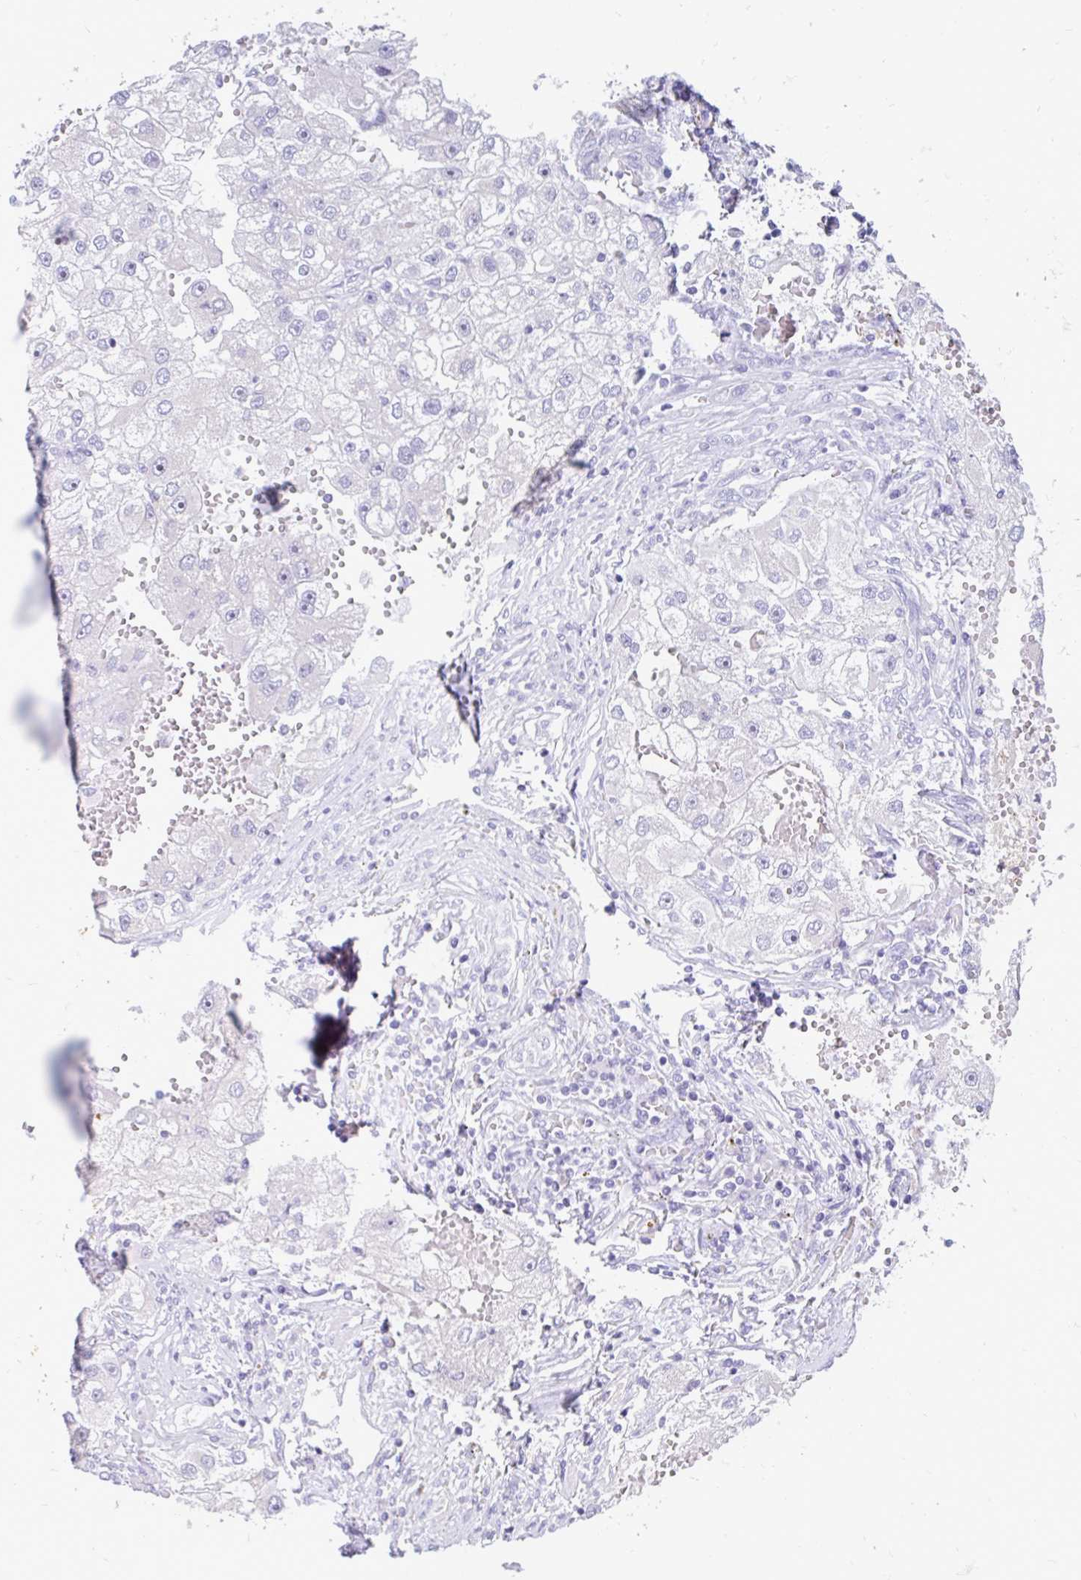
{"staining": {"intensity": "negative", "quantity": "none", "location": "none"}, "tissue": "renal cancer", "cell_type": "Tumor cells", "image_type": "cancer", "snomed": [{"axis": "morphology", "description": "Adenocarcinoma, NOS"}, {"axis": "topography", "description": "Kidney"}], "caption": "IHC of human renal cancer shows no expression in tumor cells.", "gene": "INTS5", "patient": {"sex": "male", "age": 63}}